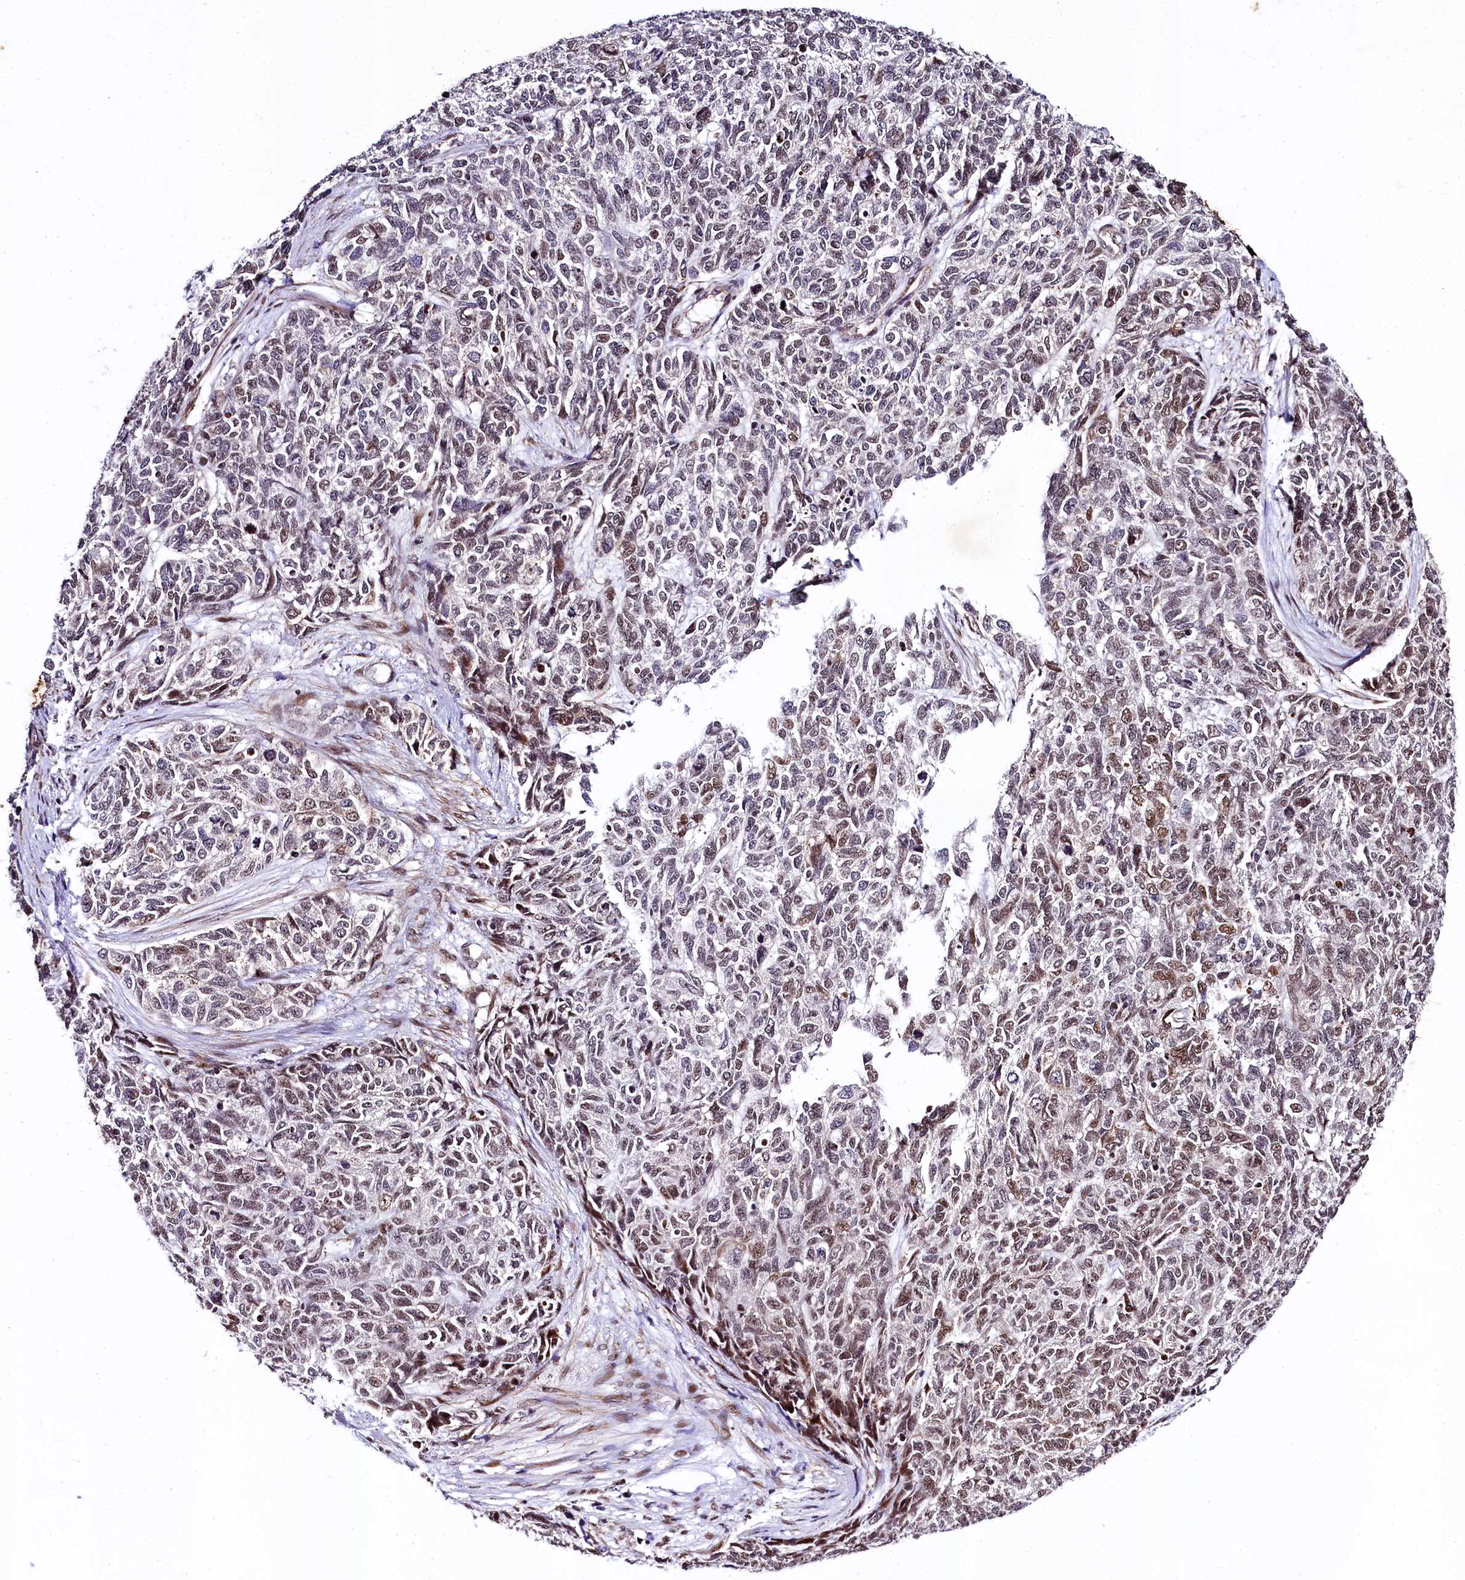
{"staining": {"intensity": "moderate", "quantity": ">75%", "location": "nuclear"}, "tissue": "cervical cancer", "cell_type": "Tumor cells", "image_type": "cancer", "snomed": [{"axis": "morphology", "description": "Squamous cell carcinoma, NOS"}, {"axis": "topography", "description": "Cervix"}], "caption": "Immunohistochemistry (IHC) image of neoplastic tissue: human cervical cancer stained using IHC demonstrates medium levels of moderate protein expression localized specifically in the nuclear of tumor cells, appearing as a nuclear brown color.", "gene": "SAMD10", "patient": {"sex": "female", "age": 63}}